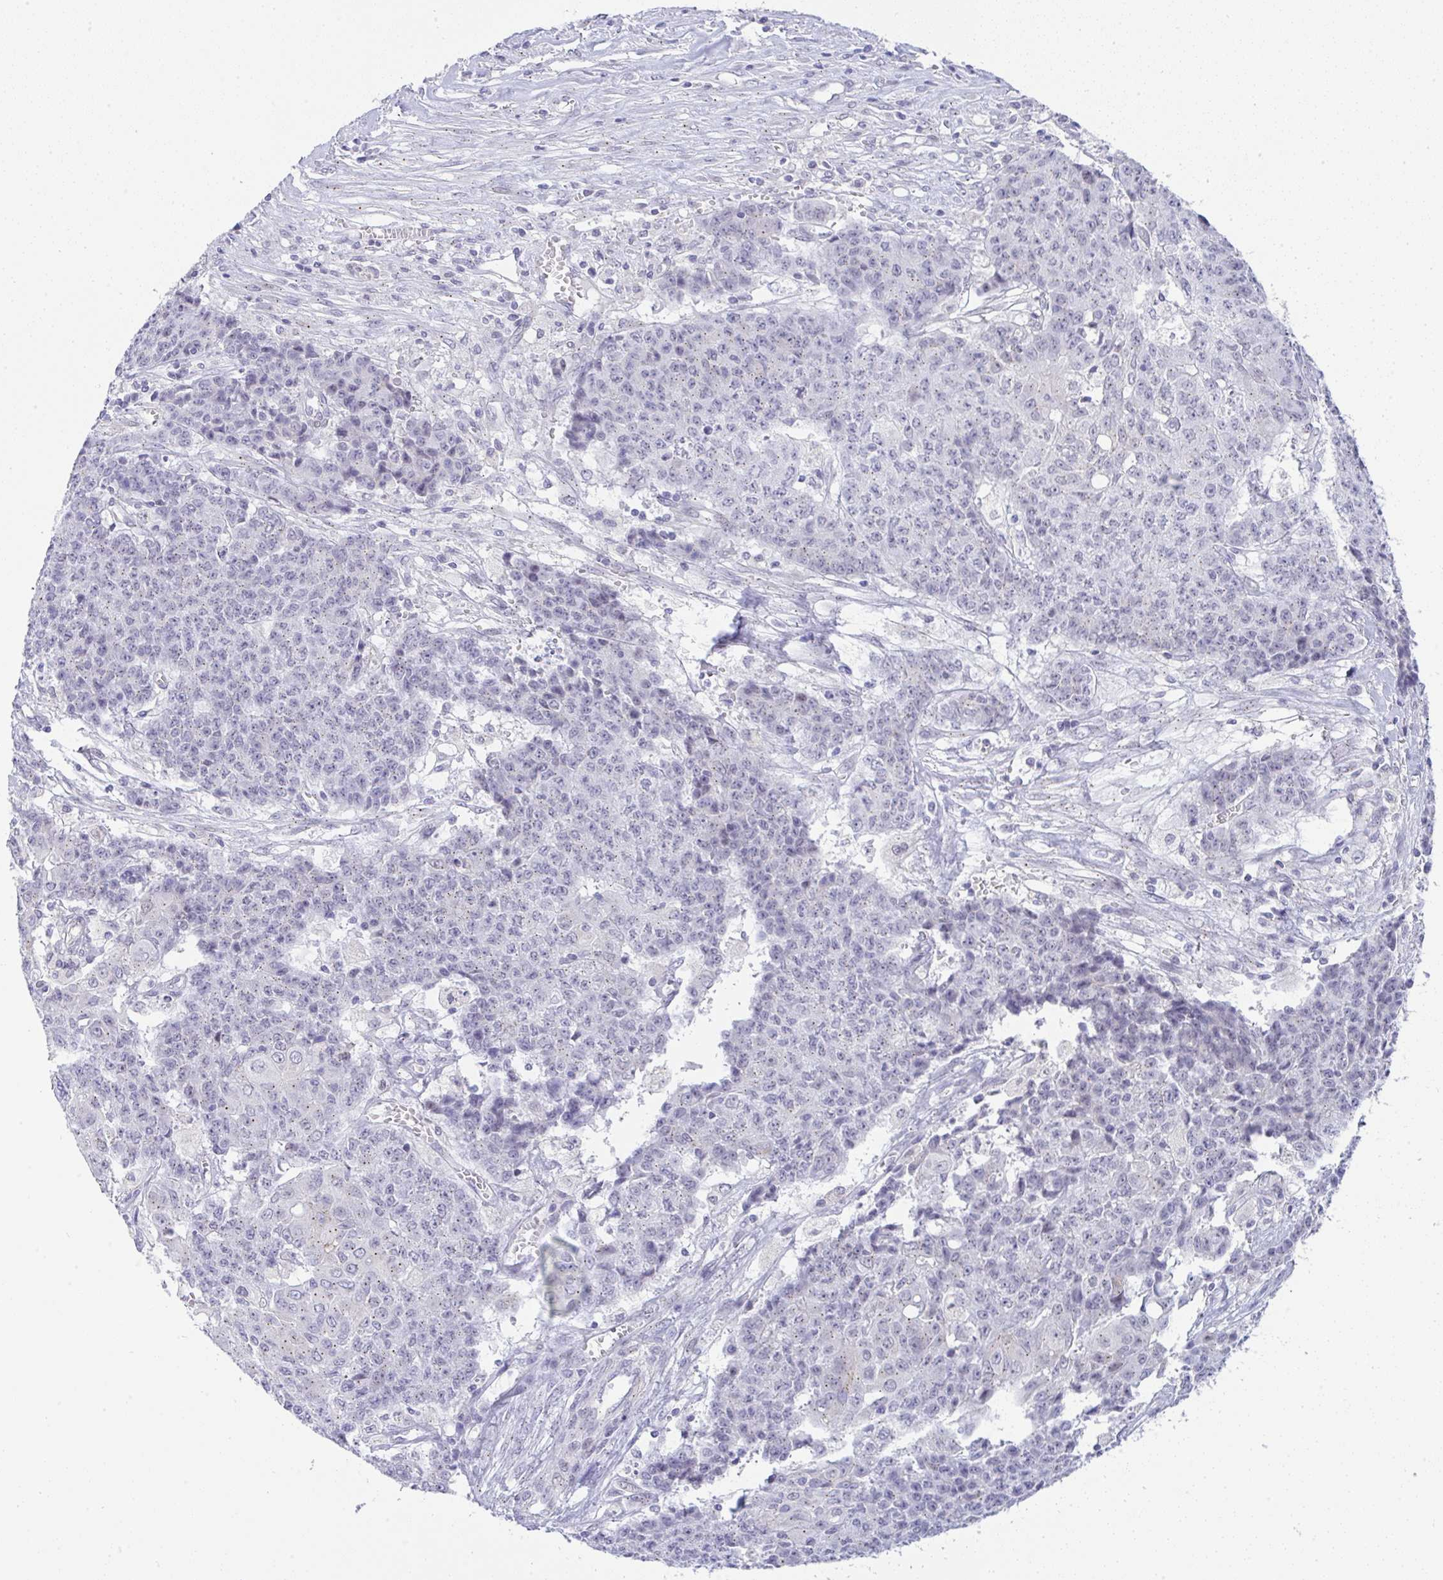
{"staining": {"intensity": "weak", "quantity": "<25%", "location": "cytoplasmic/membranous"}, "tissue": "ovarian cancer", "cell_type": "Tumor cells", "image_type": "cancer", "snomed": [{"axis": "morphology", "description": "Carcinoma, endometroid"}, {"axis": "topography", "description": "Ovary"}], "caption": "Immunohistochemistry (IHC) photomicrograph of ovarian endometroid carcinoma stained for a protein (brown), which demonstrates no staining in tumor cells.", "gene": "FAM177A1", "patient": {"sex": "female", "age": 42}}